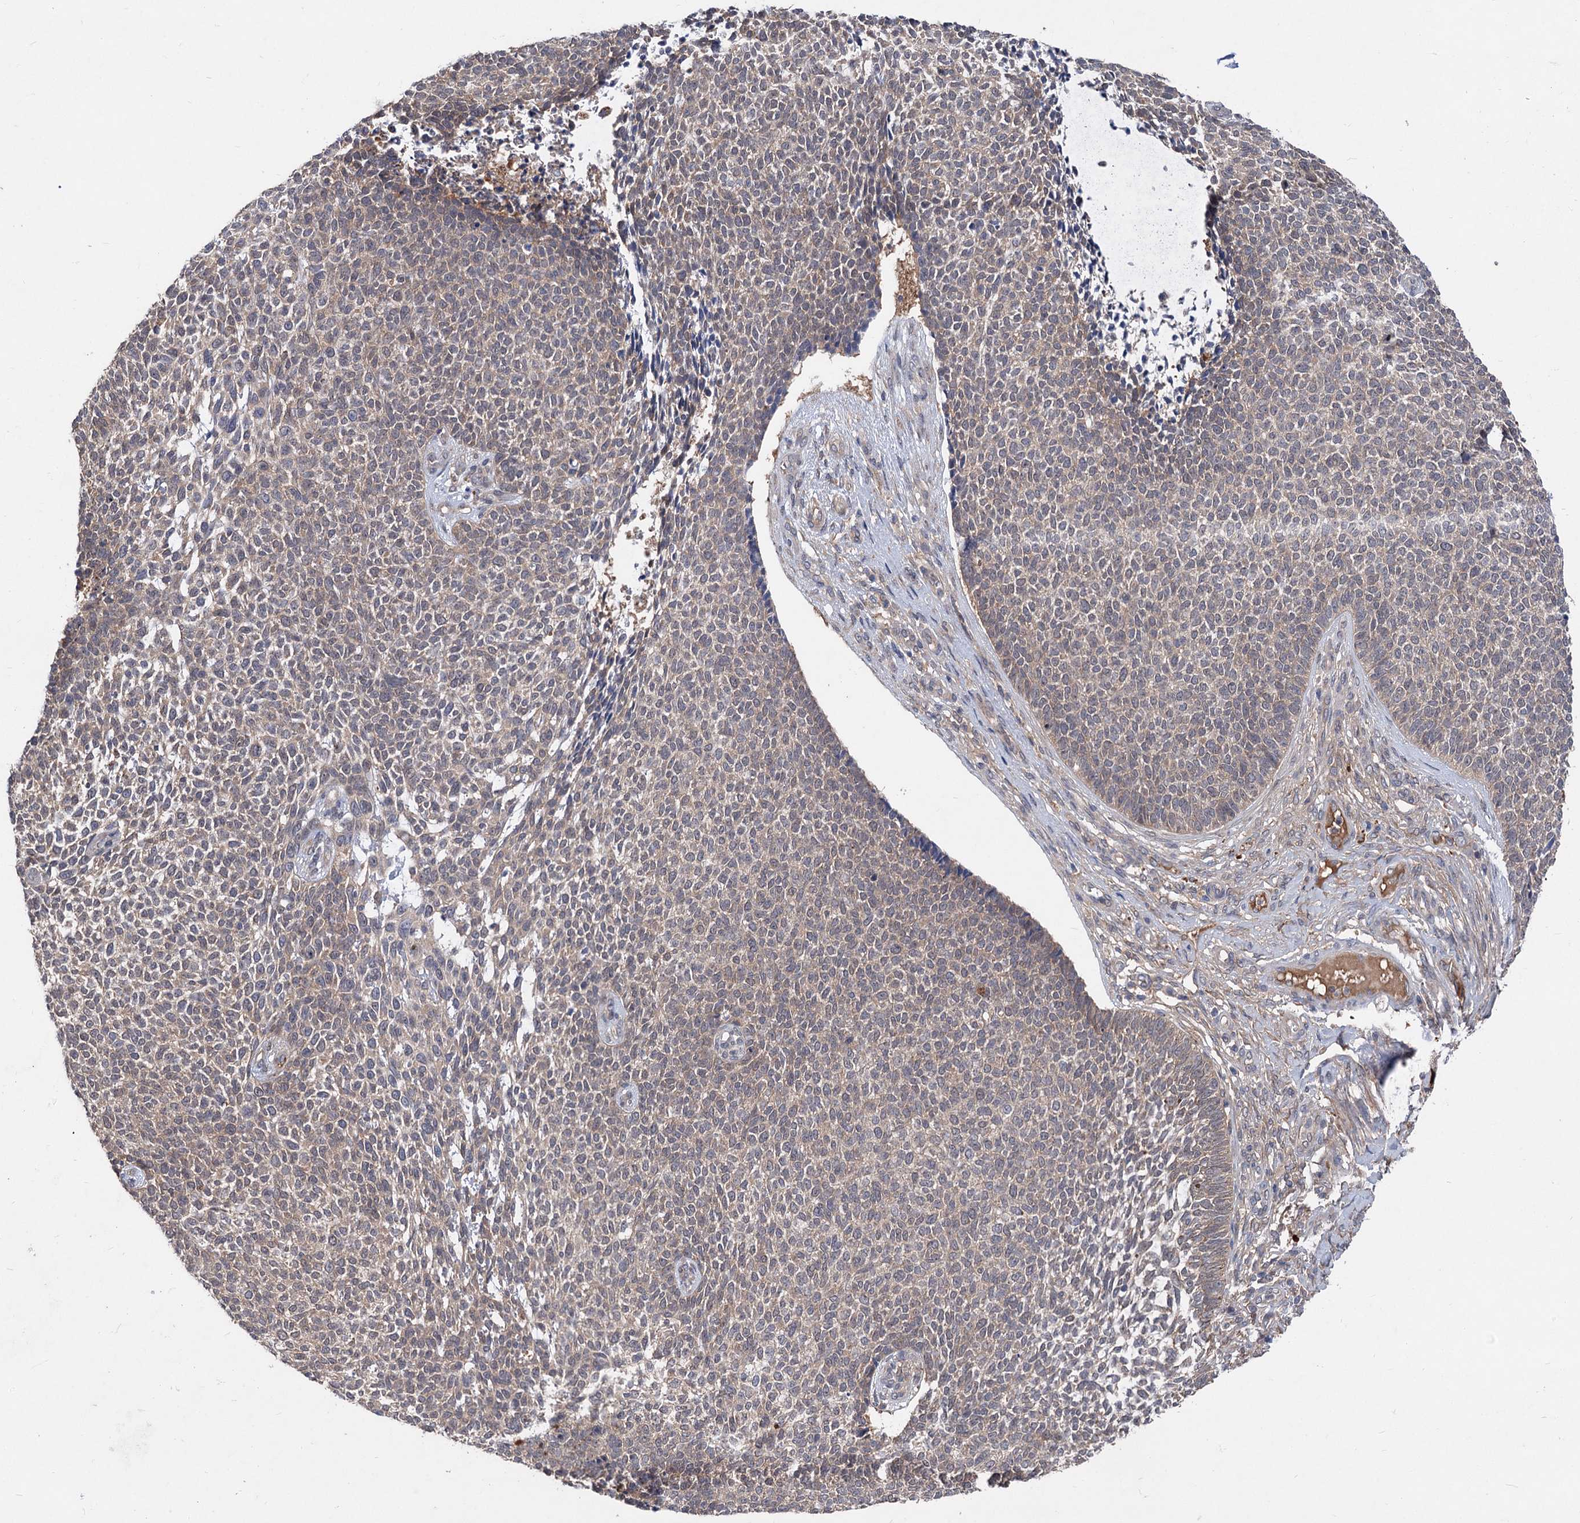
{"staining": {"intensity": "weak", "quantity": ">75%", "location": "cytoplasmic/membranous,nuclear"}, "tissue": "skin cancer", "cell_type": "Tumor cells", "image_type": "cancer", "snomed": [{"axis": "morphology", "description": "Basal cell carcinoma"}, {"axis": "topography", "description": "Skin"}], "caption": "Human skin basal cell carcinoma stained for a protein (brown) displays weak cytoplasmic/membranous and nuclear positive positivity in approximately >75% of tumor cells.", "gene": "NUDCD2", "patient": {"sex": "female", "age": 84}}